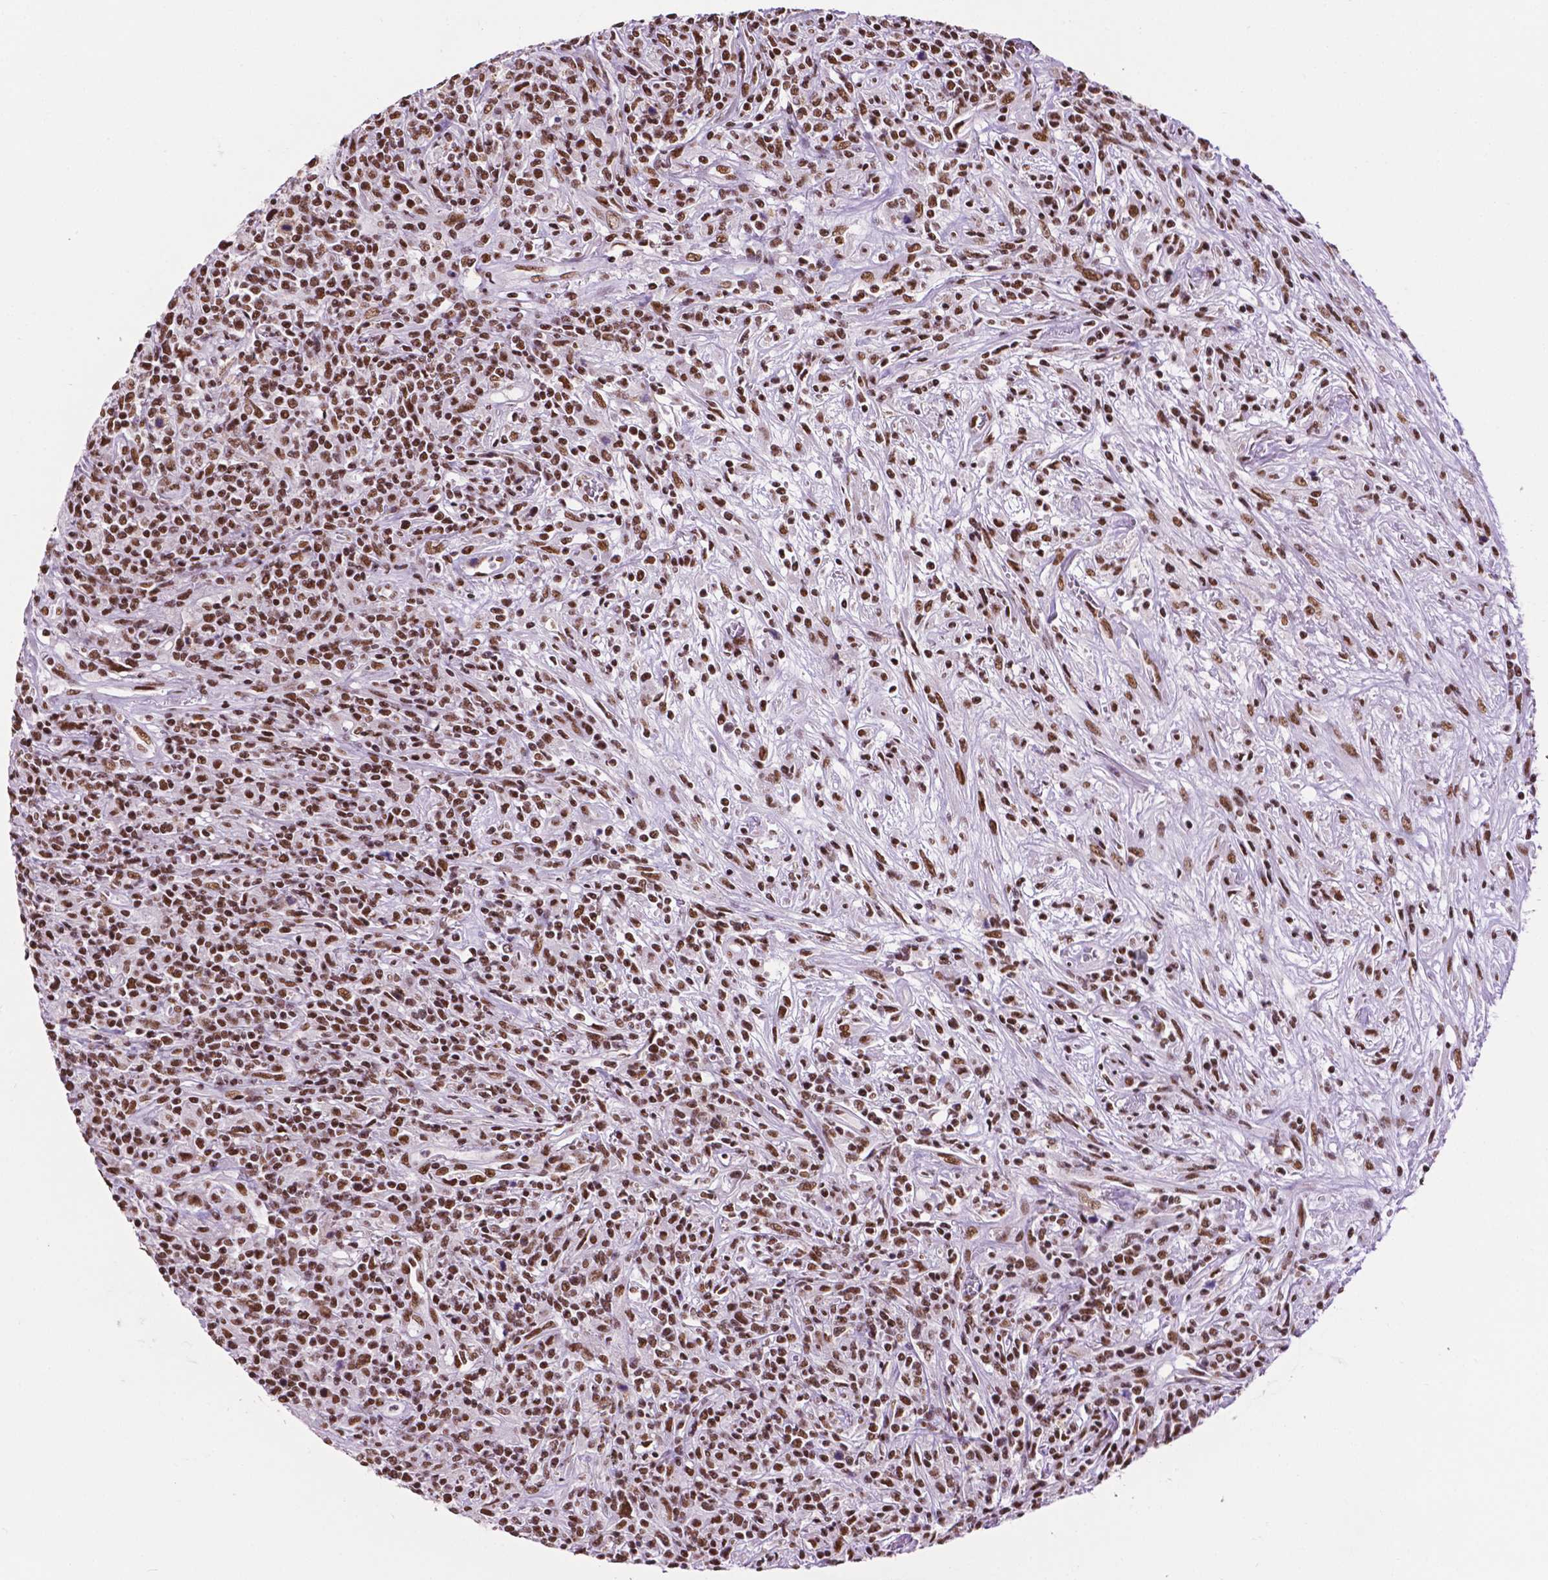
{"staining": {"intensity": "strong", "quantity": ">75%", "location": "nuclear"}, "tissue": "lymphoma", "cell_type": "Tumor cells", "image_type": "cancer", "snomed": [{"axis": "morphology", "description": "Malignant lymphoma, non-Hodgkin's type, High grade"}, {"axis": "topography", "description": "Lung"}], "caption": "Immunohistochemistry (DAB (3,3'-diaminobenzidine)) staining of malignant lymphoma, non-Hodgkin's type (high-grade) reveals strong nuclear protein staining in about >75% of tumor cells.", "gene": "CCAR2", "patient": {"sex": "male", "age": 79}}